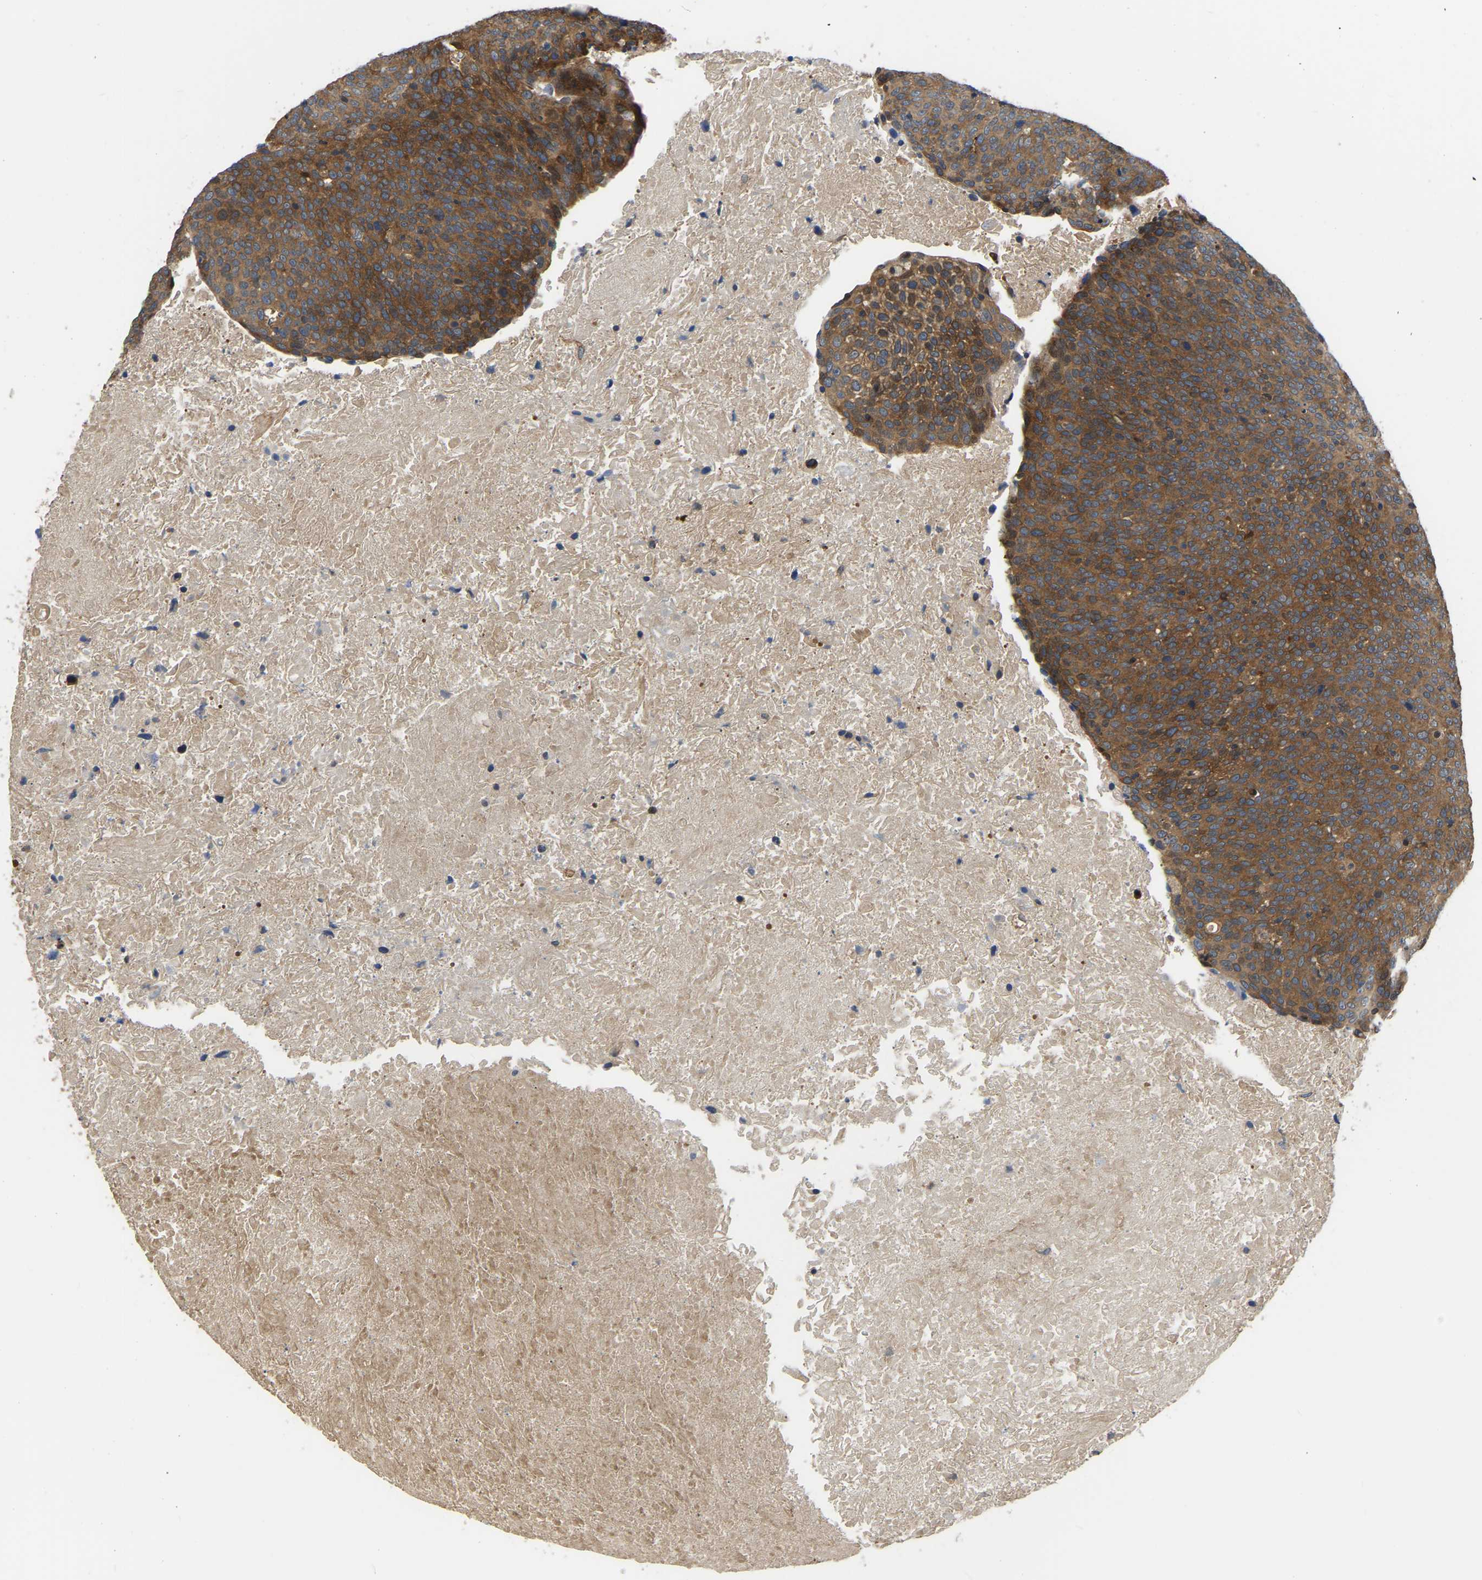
{"staining": {"intensity": "strong", "quantity": ">75%", "location": "cytoplasmic/membranous"}, "tissue": "head and neck cancer", "cell_type": "Tumor cells", "image_type": "cancer", "snomed": [{"axis": "morphology", "description": "Squamous cell carcinoma, NOS"}, {"axis": "morphology", "description": "Squamous cell carcinoma, metastatic, NOS"}, {"axis": "topography", "description": "Lymph node"}, {"axis": "topography", "description": "Head-Neck"}], "caption": "Protein expression analysis of head and neck cancer displays strong cytoplasmic/membranous positivity in approximately >75% of tumor cells.", "gene": "GARS1", "patient": {"sex": "male", "age": 62}}